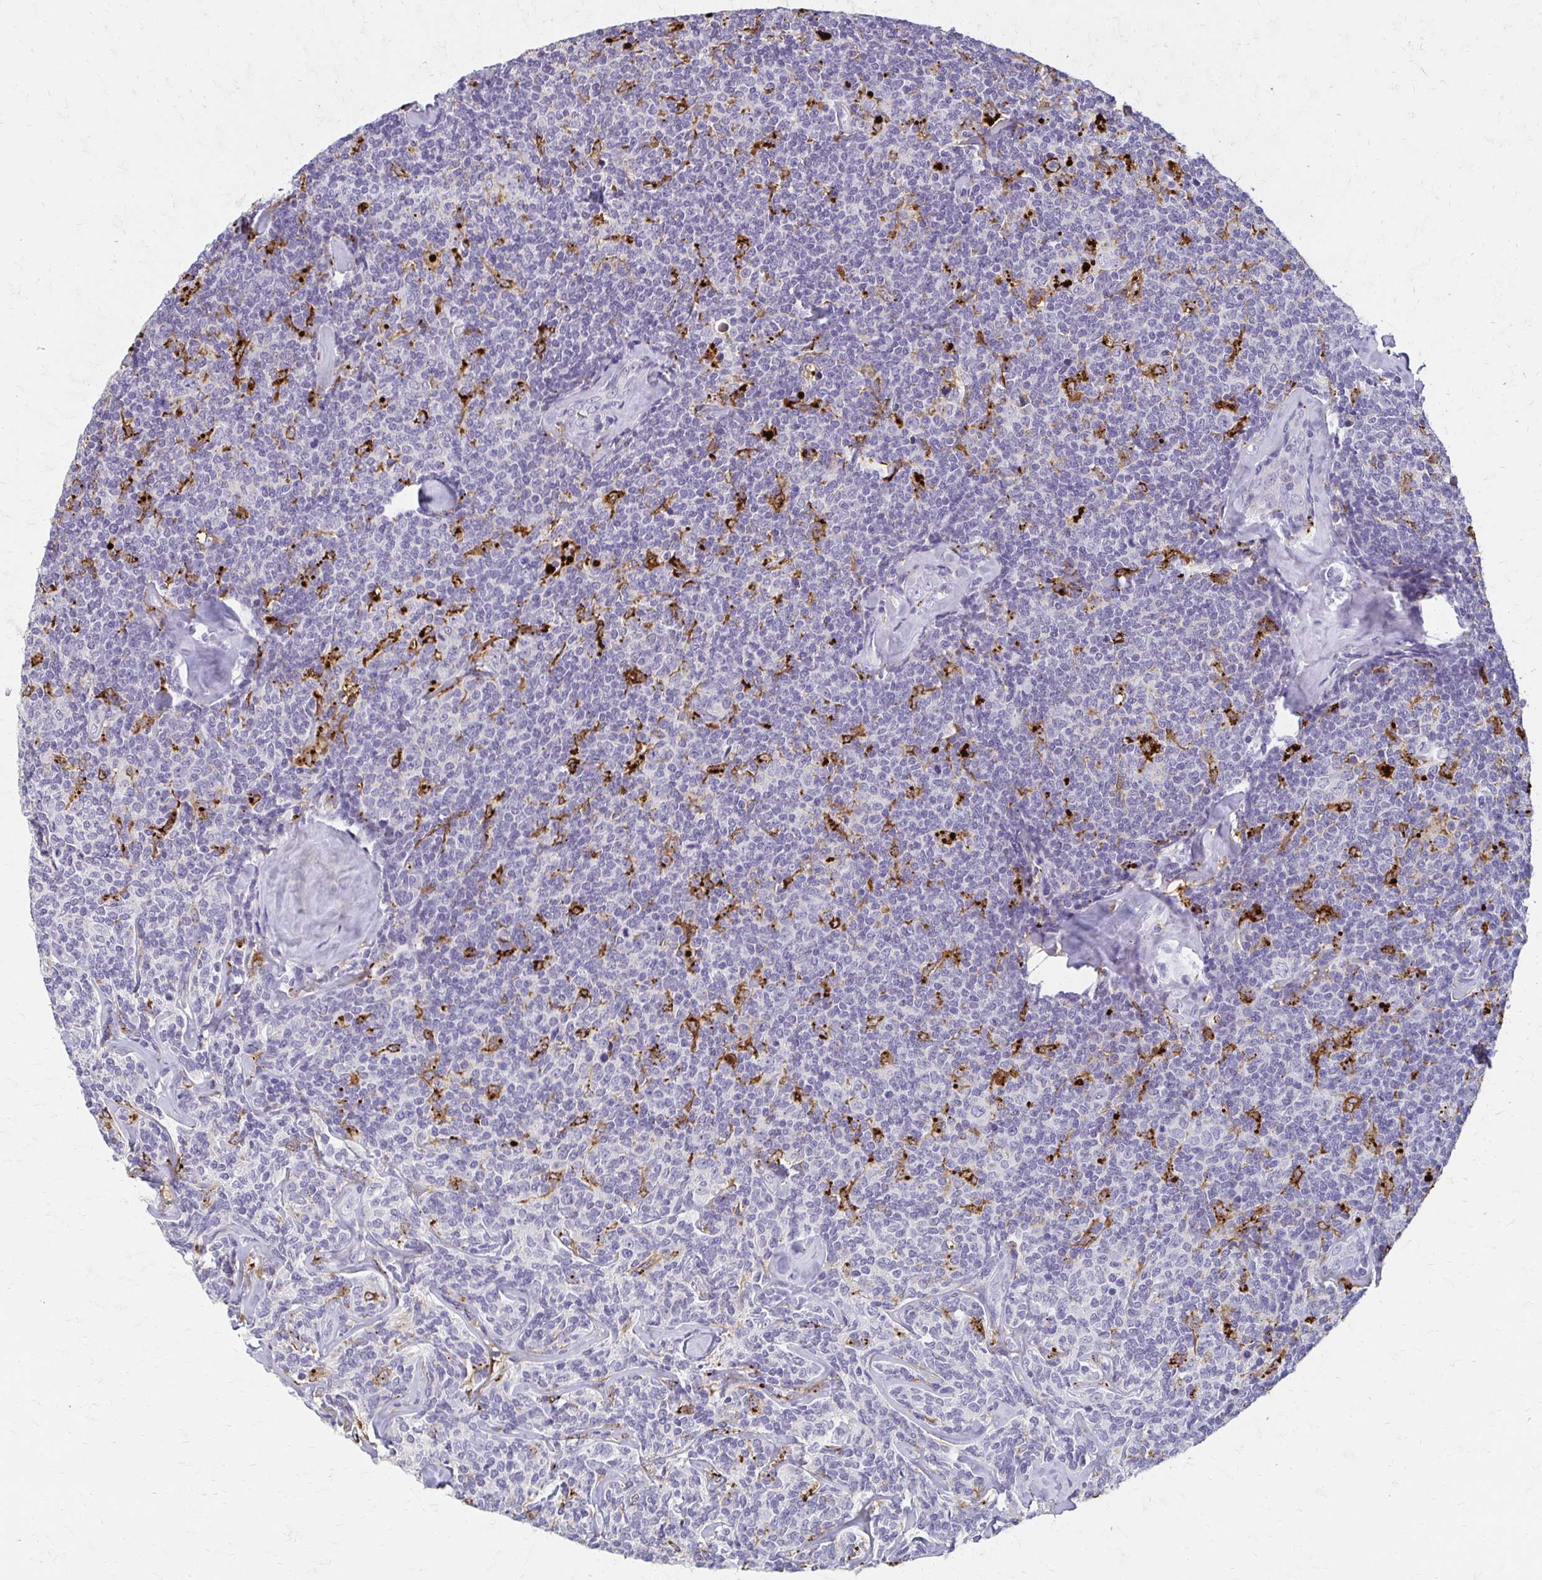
{"staining": {"intensity": "negative", "quantity": "none", "location": "none"}, "tissue": "lymphoma", "cell_type": "Tumor cells", "image_type": "cancer", "snomed": [{"axis": "morphology", "description": "Malignant lymphoma, non-Hodgkin's type, Low grade"}, {"axis": "topography", "description": "Lymph node"}], "caption": "Immunohistochemistry (IHC) of low-grade malignant lymphoma, non-Hodgkin's type exhibits no expression in tumor cells.", "gene": "BBS12", "patient": {"sex": "female", "age": 56}}